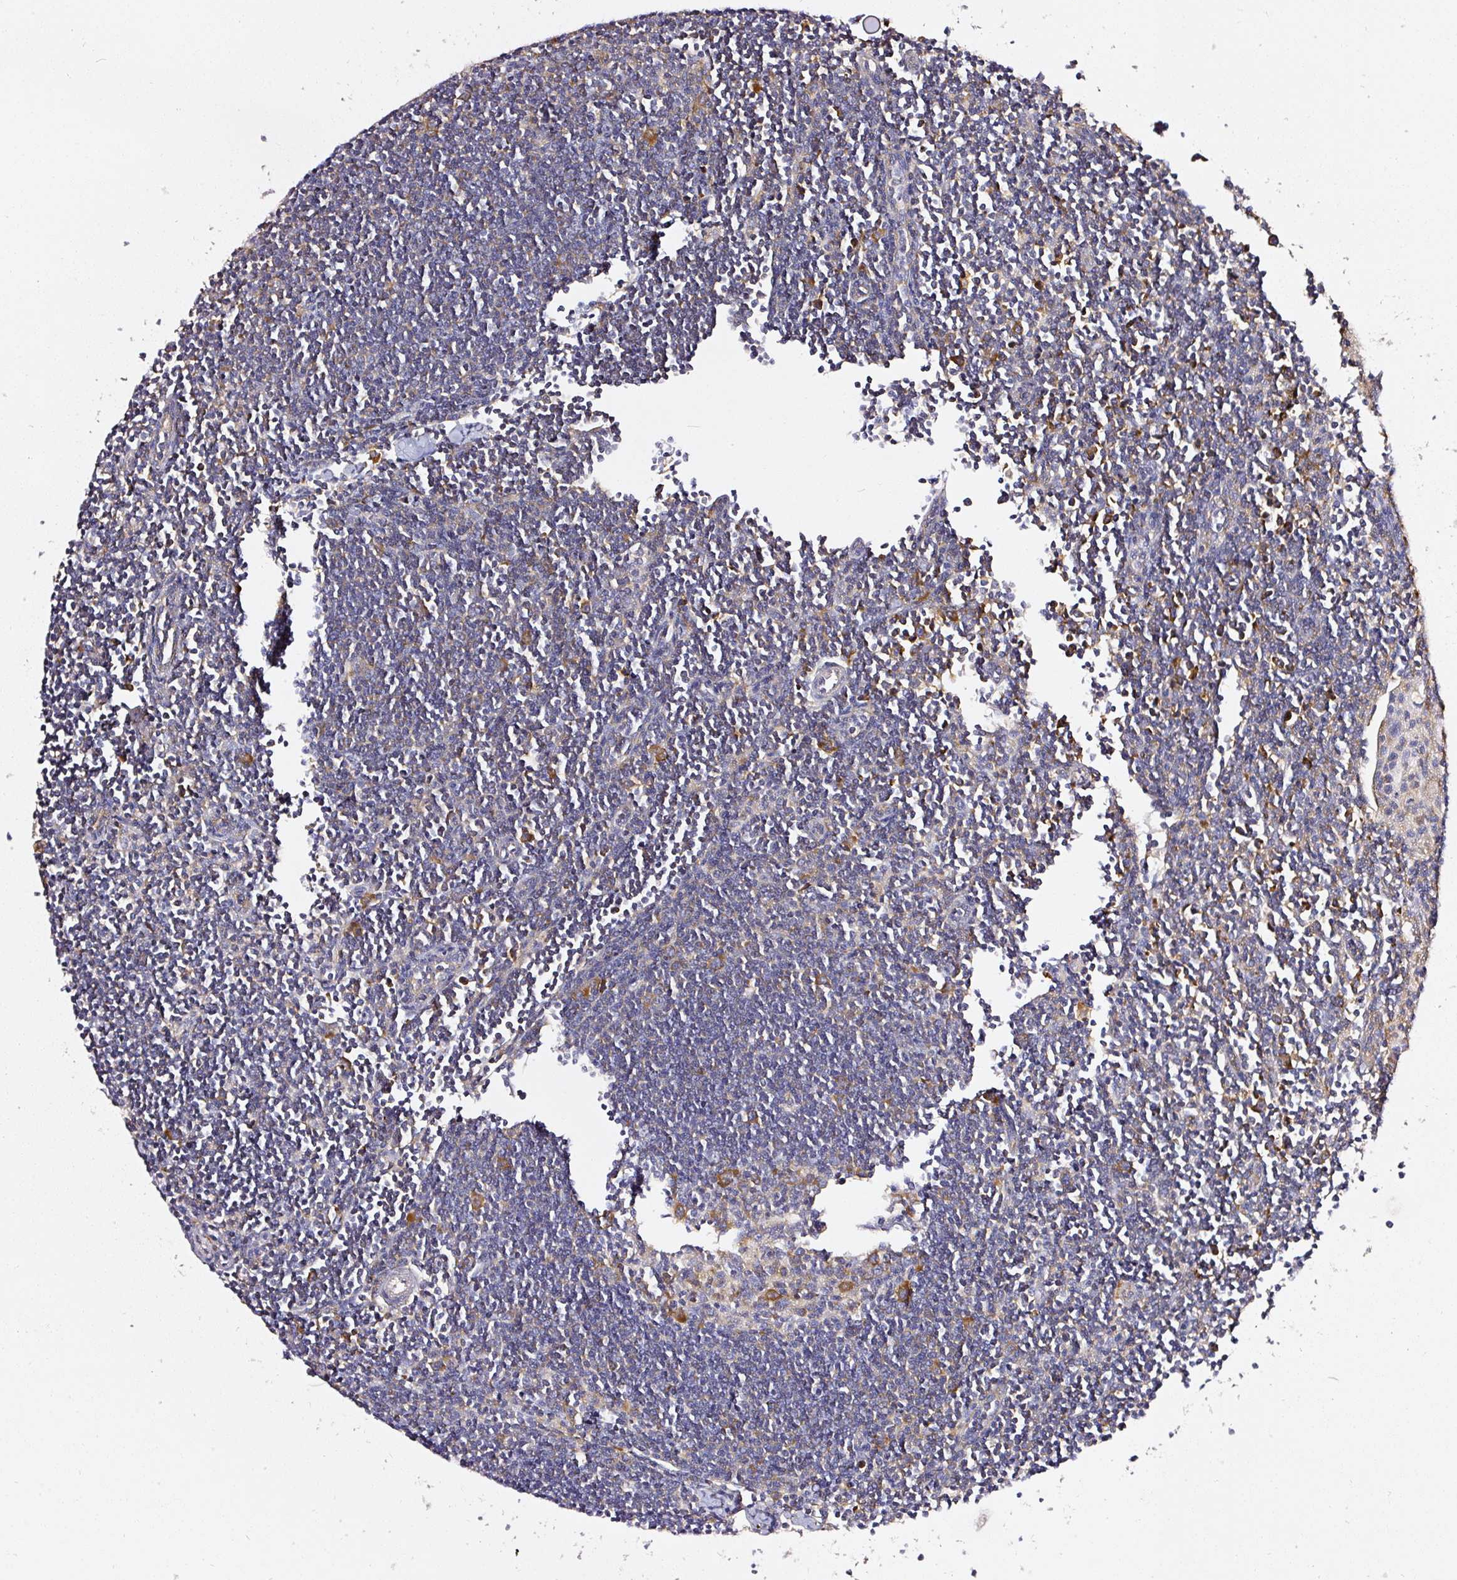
{"staining": {"intensity": "negative", "quantity": "none", "location": "none"}, "tissue": "lymph node", "cell_type": "Germinal center cells", "image_type": "normal", "snomed": [{"axis": "morphology", "description": "Normal tissue, NOS"}, {"axis": "topography", "description": "Lymph node"}], "caption": "The image displays no staining of germinal center cells in unremarkable lymph node. (DAB (3,3'-diaminobenzidine) immunohistochemistry (IHC) visualized using brightfield microscopy, high magnification).", "gene": "RPL10A", "patient": {"sex": "female", "age": 29}}